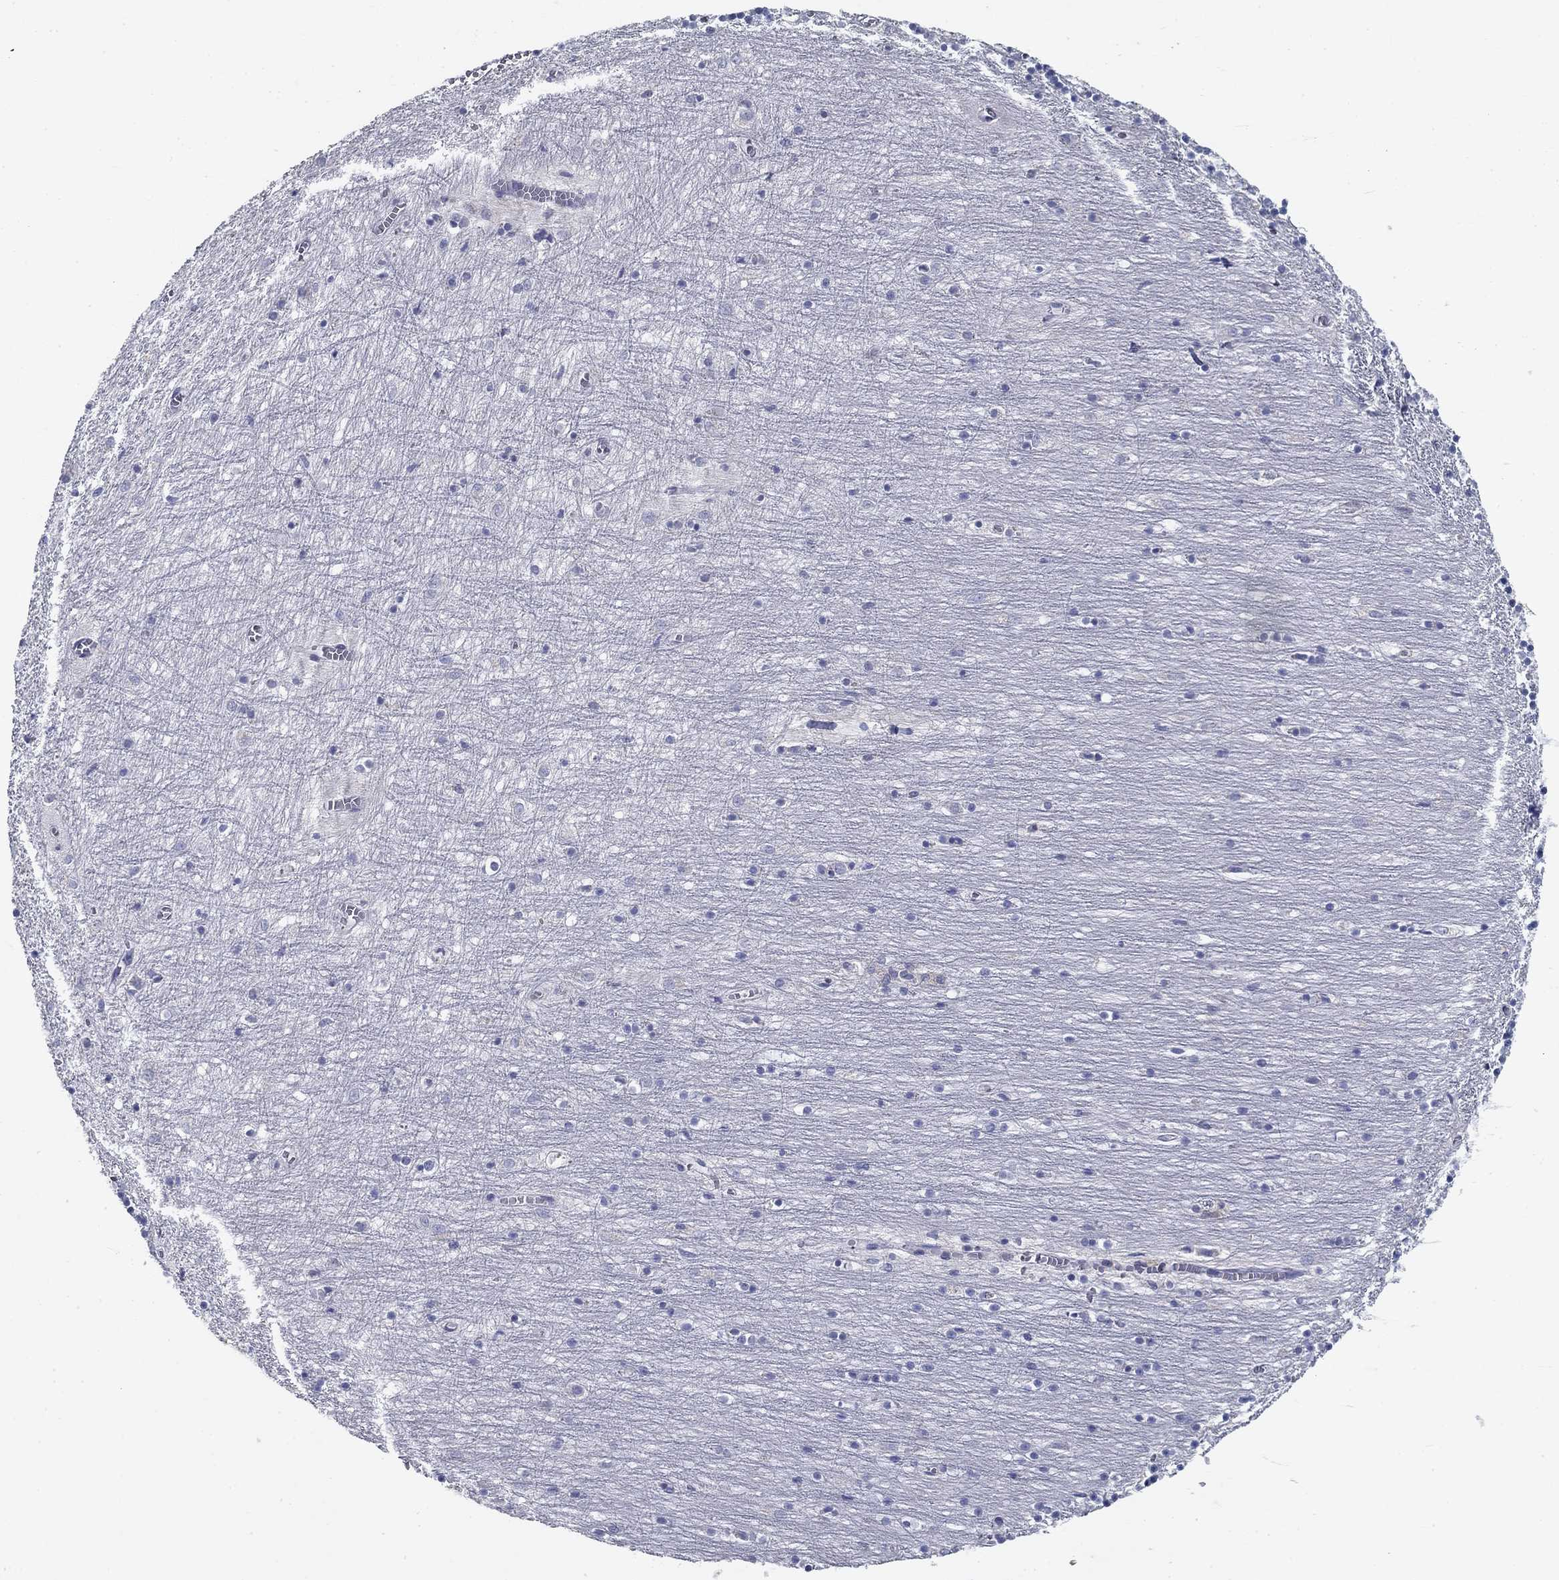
{"staining": {"intensity": "negative", "quantity": "none", "location": "none"}, "tissue": "cerebellum", "cell_type": "Cells in granular layer", "image_type": "normal", "snomed": [{"axis": "morphology", "description": "Normal tissue, NOS"}, {"axis": "topography", "description": "Cerebellum"}], "caption": "Micrograph shows no protein staining in cells in granular layer of normal cerebellum. (Immunohistochemistry, brightfield microscopy, high magnification).", "gene": "POU2F2", "patient": {"sex": "female", "age": 64}}